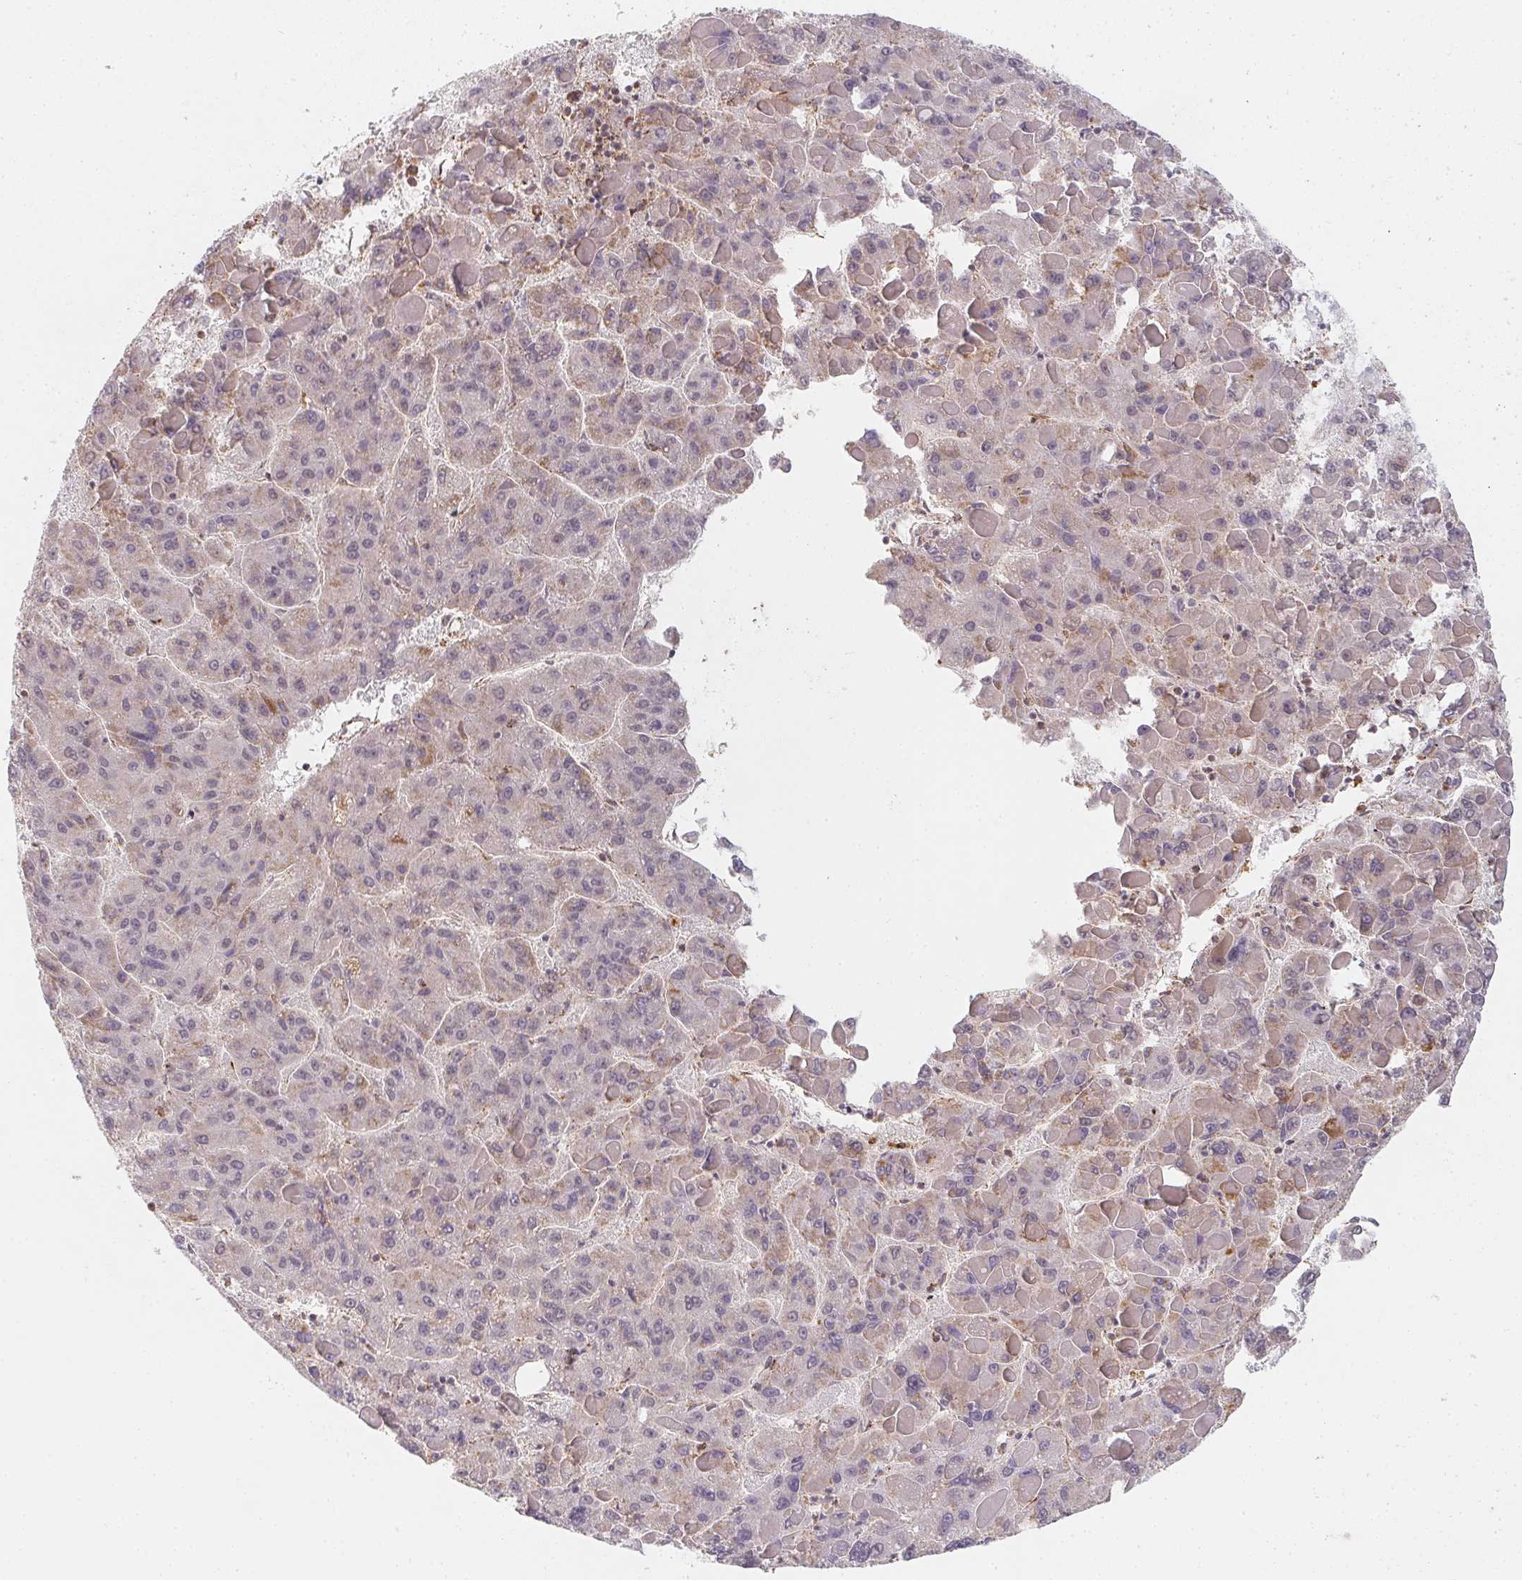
{"staining": {"intensity": "moderate", "quantity": "25%-75%", "location": "cytoplasmic/membranous"}, "tissue": "liver cancer", "cell_type": "Tumor cells", "image_type": "cancer", "snomed": [{"axis": "morphology", "description": "Carcinoma, Hepatocellular, NOS"}, {"axis": "topography", "description": "Liver"}], "caption": "Hepatocellular carcinoma (liver) tissue demonstrates moderate cytoplasmic/membranous staining in about 25%-75% of tumor cells, visualized by immunohistochemistry.", "gene": "NDUFS6", "patient": {"sex": "female", "age": 82}}